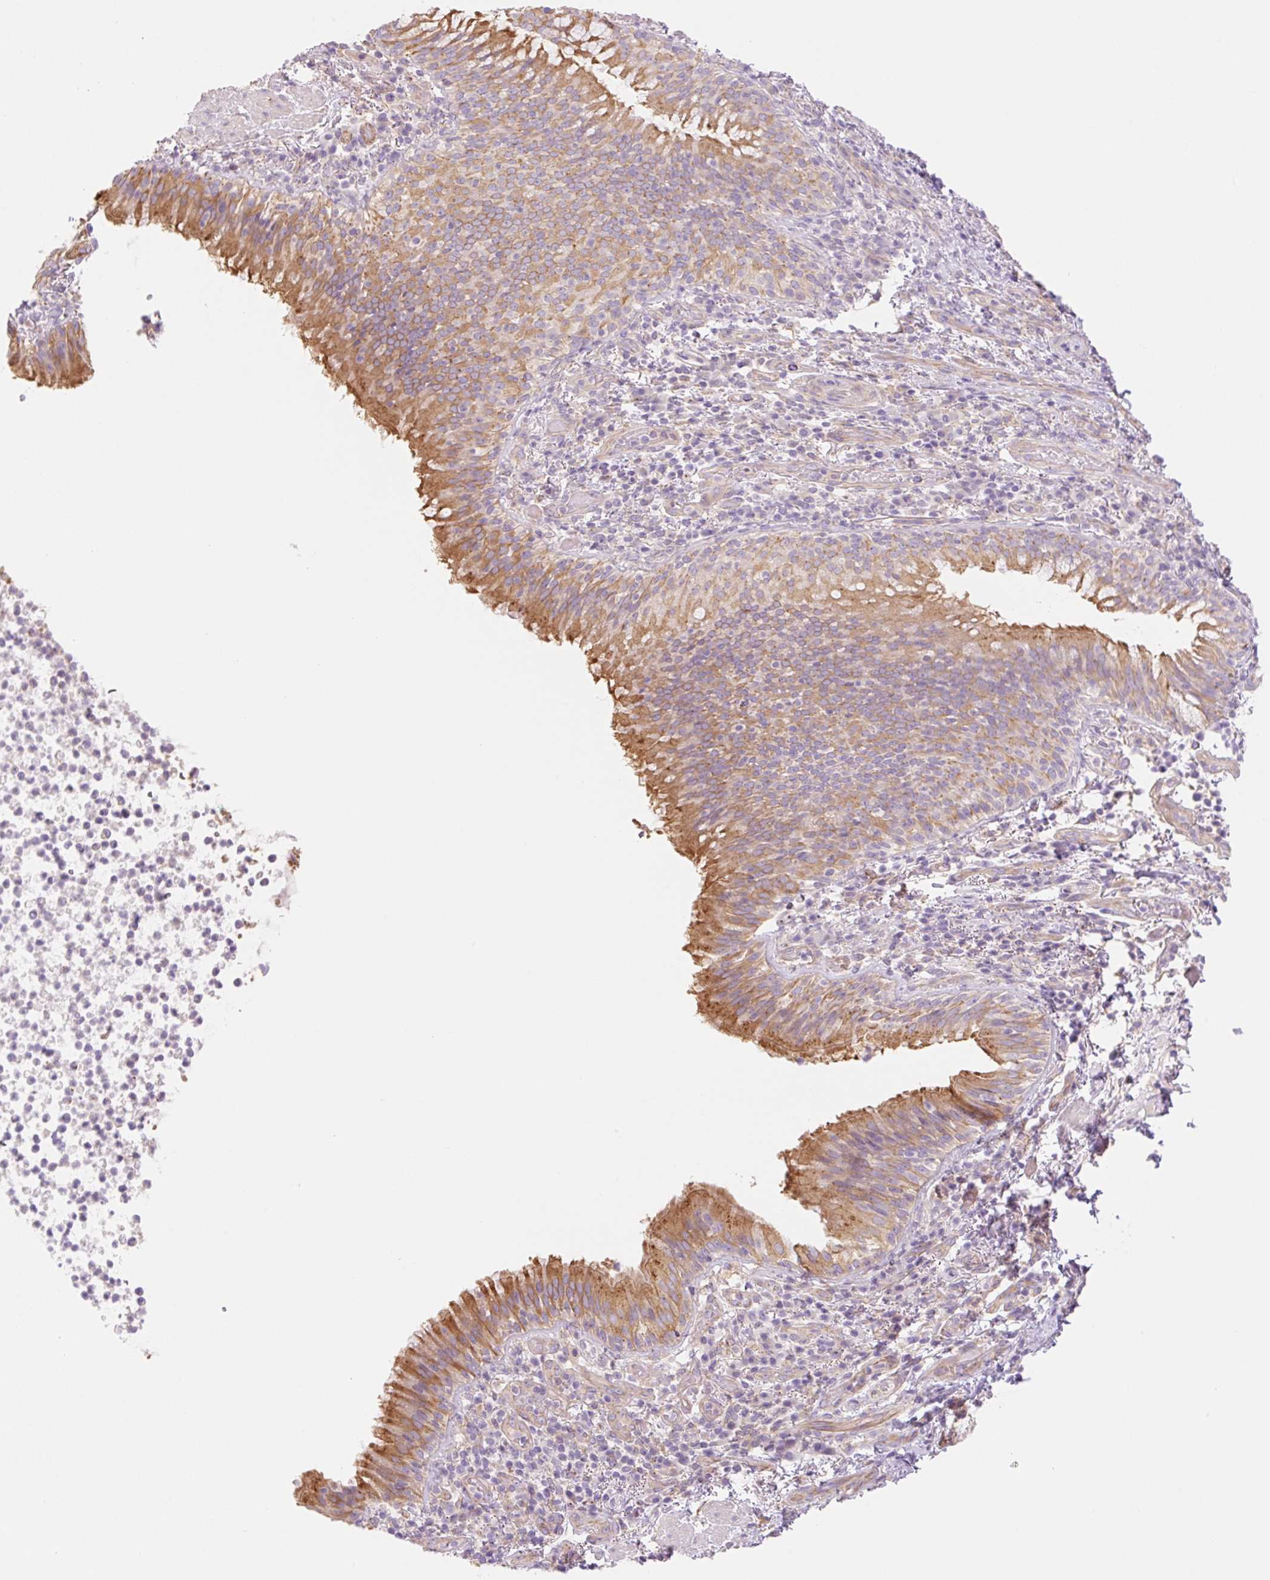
{"staining": {"intensity": "moderate", "quantity": ">75%", "location": "cytoplasmic/membranous"}, "tissue": "bronchus", "cell_type": "Respiratory epithelial cells", "image_type": "normal", "snomed": [{"axis": "morphology", "description": "Normal tissue, NOS"}, {"axis": "topography", "description": "Cartilage tissue"}, {"axis": "topography", "description": "Bronchus"}], "caption": "A photomicrograph showing moderate cytoplasmic/membranous positivity in approximately >75% of respiratory epithelial cells in normal bronchus, as visualized by brown immunohistochemical staining.", "gene": "NLRP5", "patient": {"sex": "male", "age": 56}}